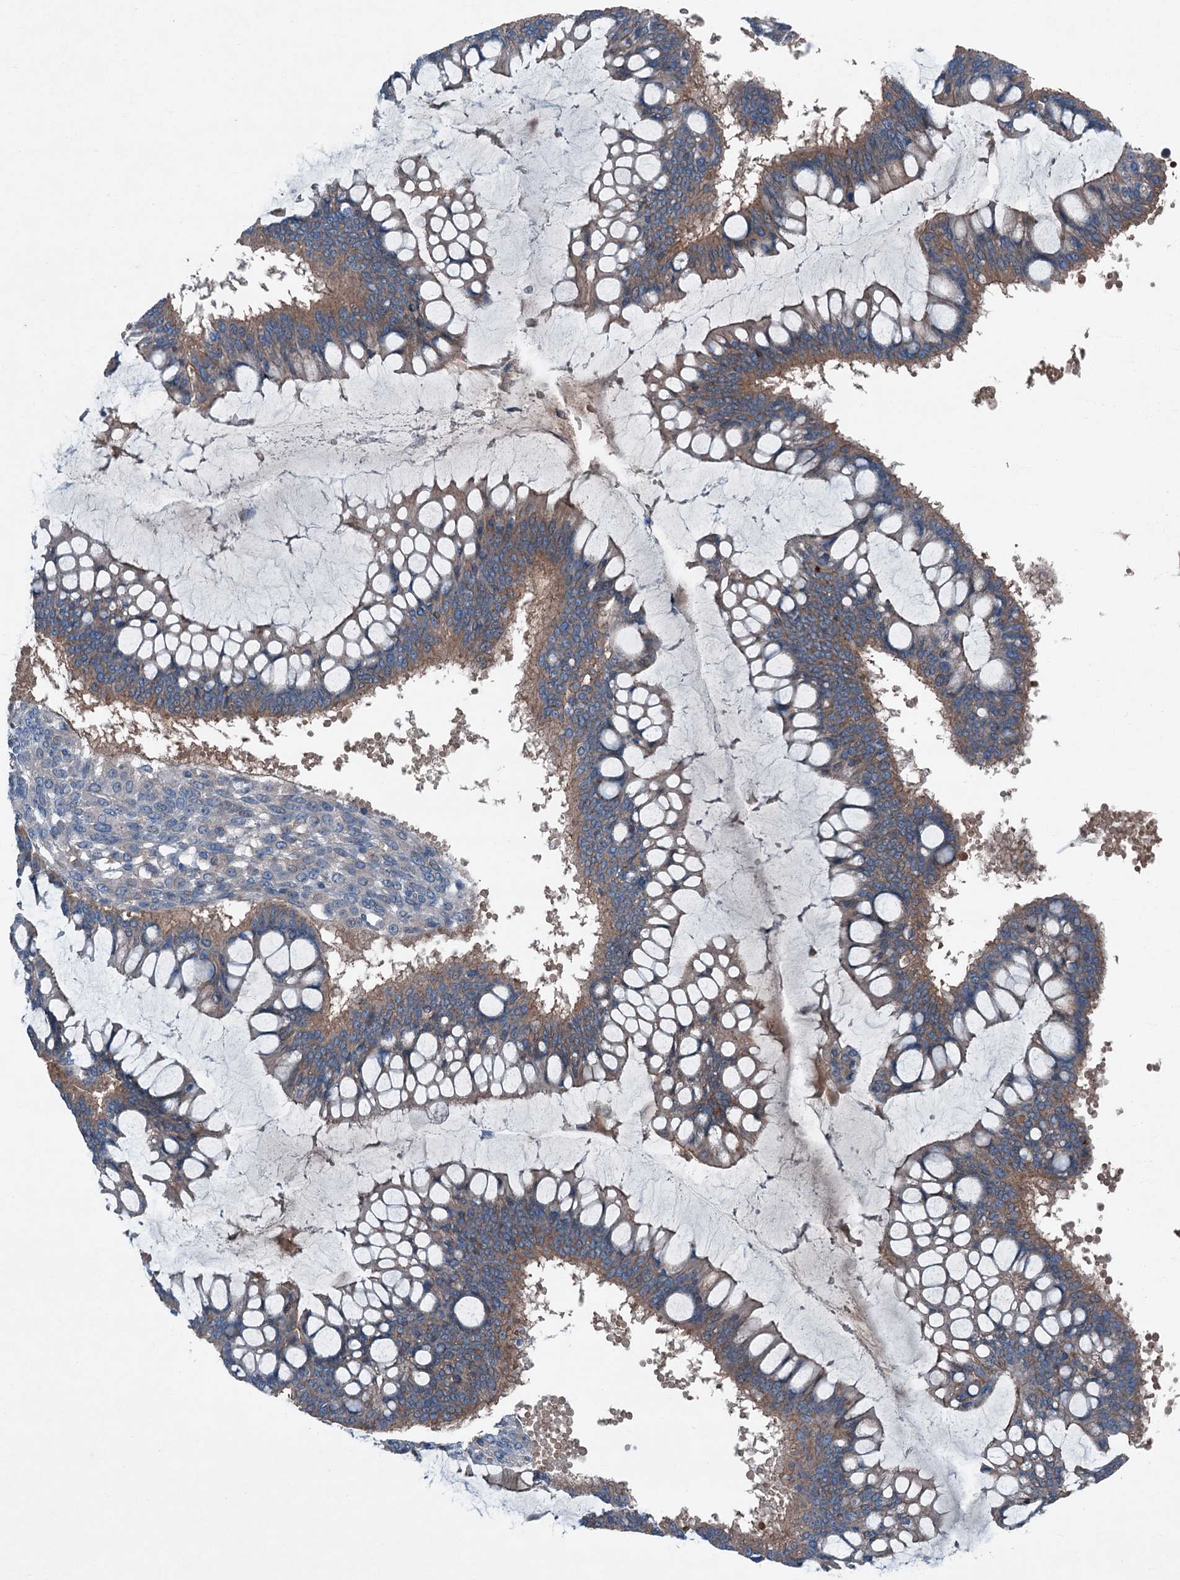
{"staining": {"intensity": "moderate", "quantity": ">75%", "location": "cytoplasmic/membranous"}, "tissue": "ovarian cancer", "cell_type": "Tumor cells", "image_type": "cancer", "snomed": [{"axis": "morphology", "description": "Cystadenocarcinoma, mucinous, NOS"}, {"axis": "topography", "description": "Ovary"}], "caption": "Human ovarian cancer stained for a protein (brown) exhibits moderate cytoplasmic/membranous positive positivity in approximately >75% of tumor cells.", "gene": "SLC2A10", "patient": {"sex": "female", "age": 73}}